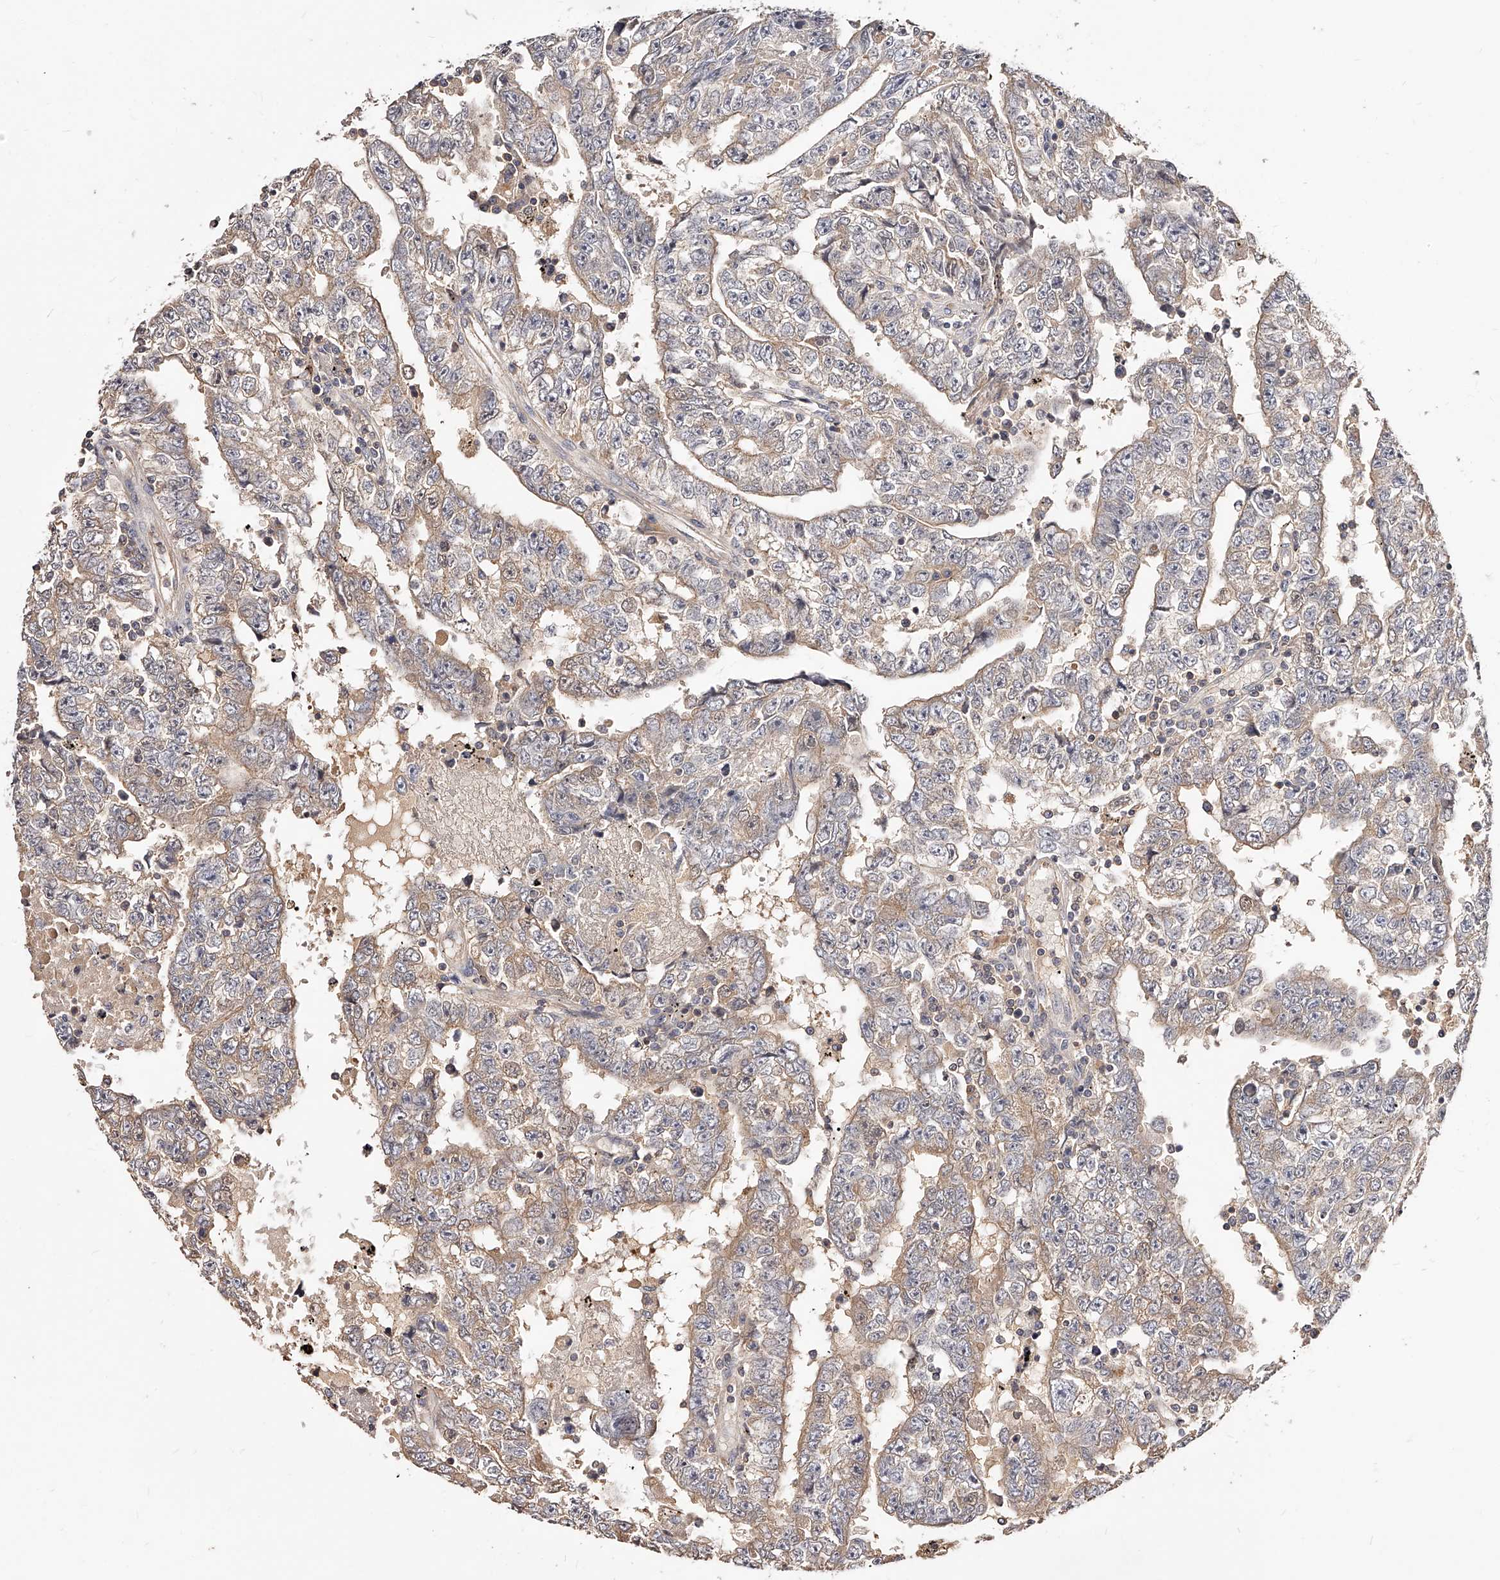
{"staining": {"intensity": "weak", "quantity": "25%-75%", "location": "cytoplasmic/membranous"}, "tissue": "testis cancer", "cell_type": "Tumor cells", "image_type": "cancer", "snomed": [{"axis": "morphology", "description": "Carcinoma, Embryonal, NOS"}, {"axis": "topography", "description": "Testis"}], "caption": "Testis cancer was stained to show a protein in brown. There is low levels of weak cytoplasmic/membranous positivity in about 25%-75% of tumor cells. (IHC, brightfield microscopy, high magnification).", "gene": "PHACTR1", "patient": {"sex": "male", "age": 25}}